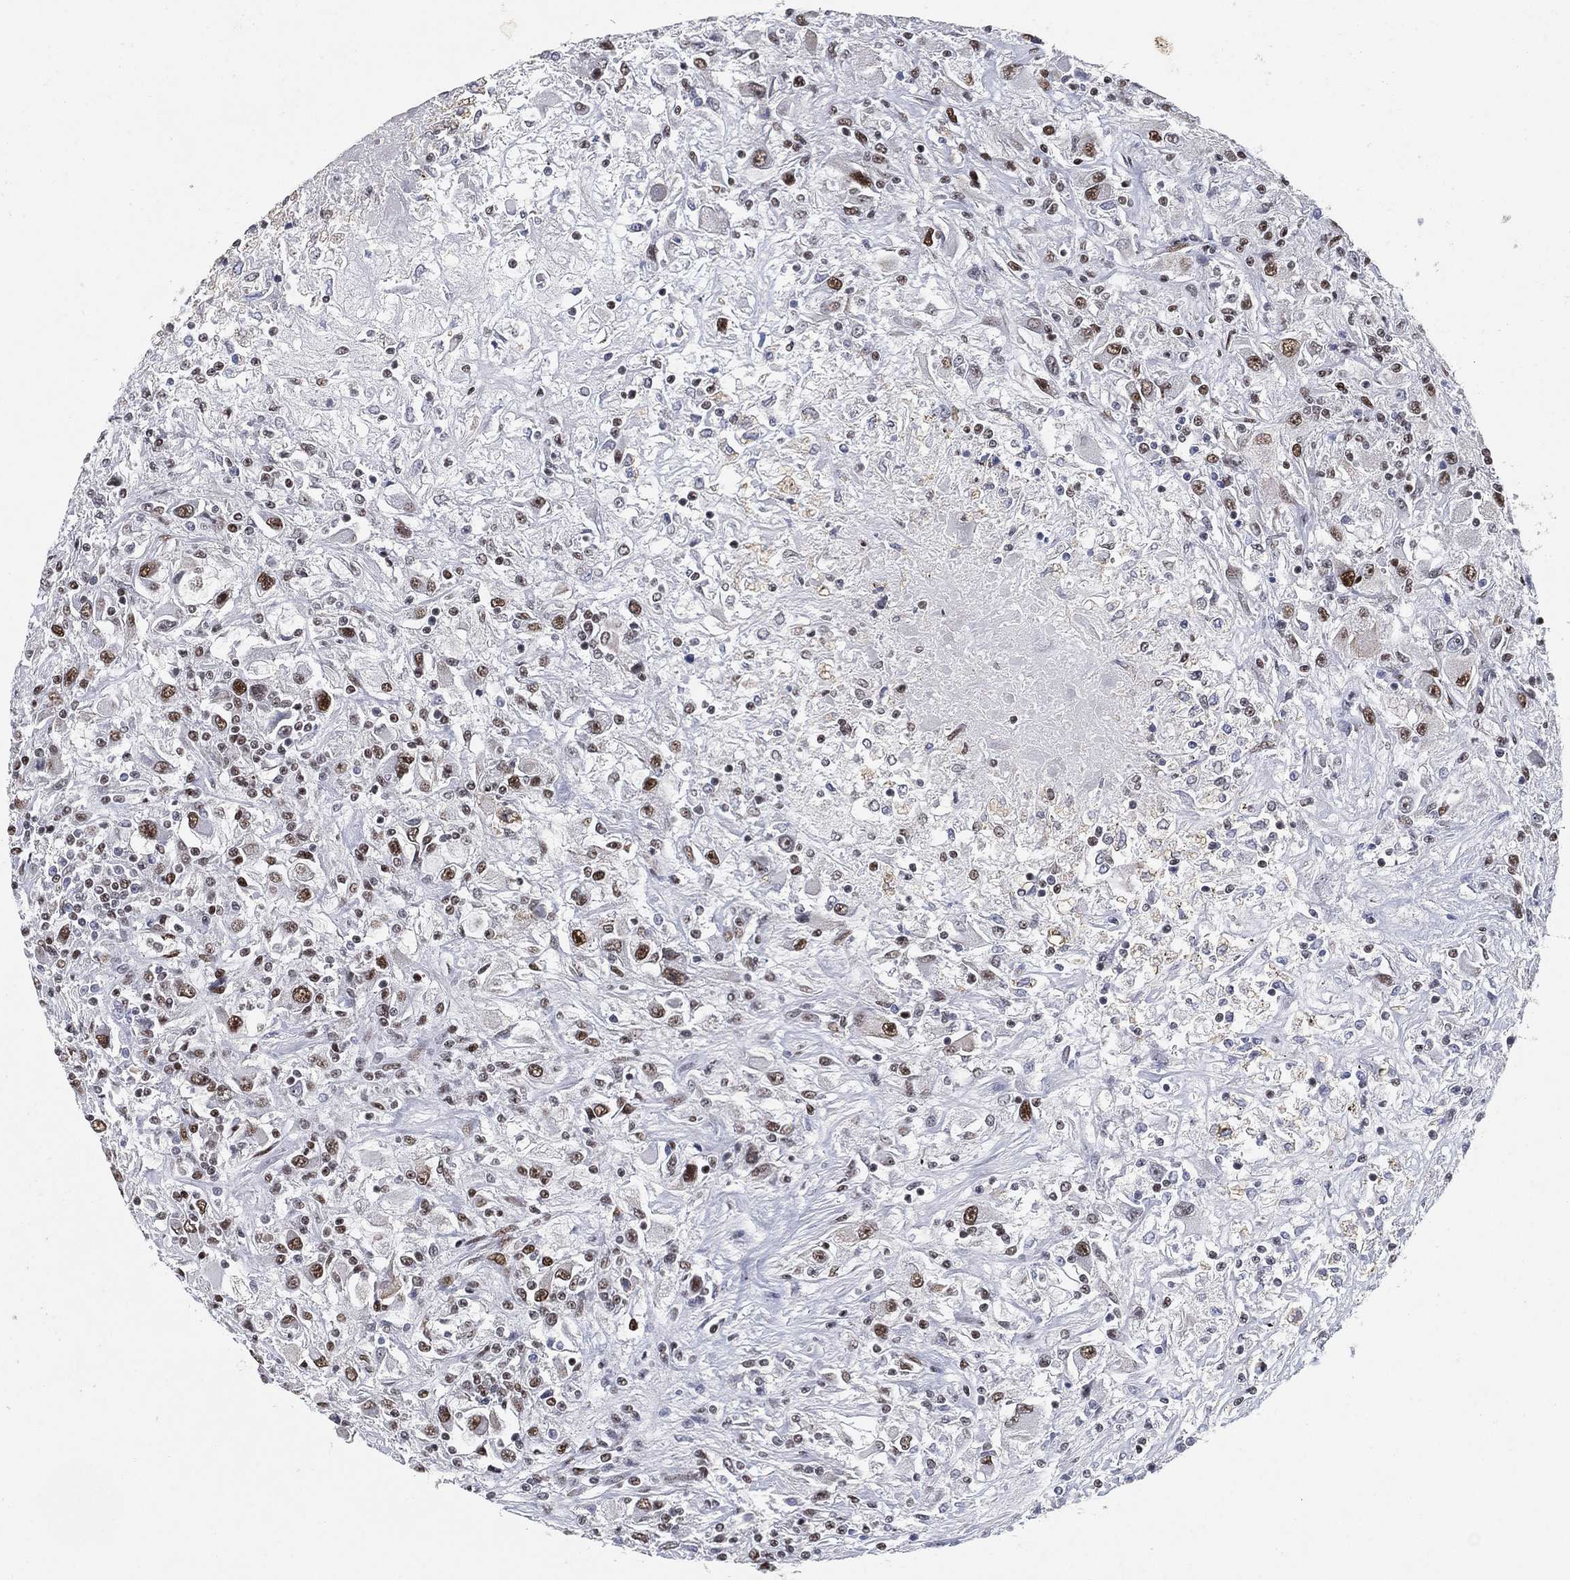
{"staining": {"intensity": "strong", "quantity": "<25%", "location": "nuclear"}, "tissue": "renal cancer", "cell_type": "Tumor cells", "image_type": "cancer", "snomed": [{"axis": "morphology", "description": "Adenocarcinoma, NOS"}, {"axis": "topography", "description": "Kidney"}], "caption": "Tumor cells show strong nuclear expression in approximately <25% of cells in renal adenocarcinoma. (DAB (3,3'-diaminobenzidine) IHC with brightfield microscopy, high magnification).", "gene": "DDX27", "patient": {"sex": "female", "age": 67}}